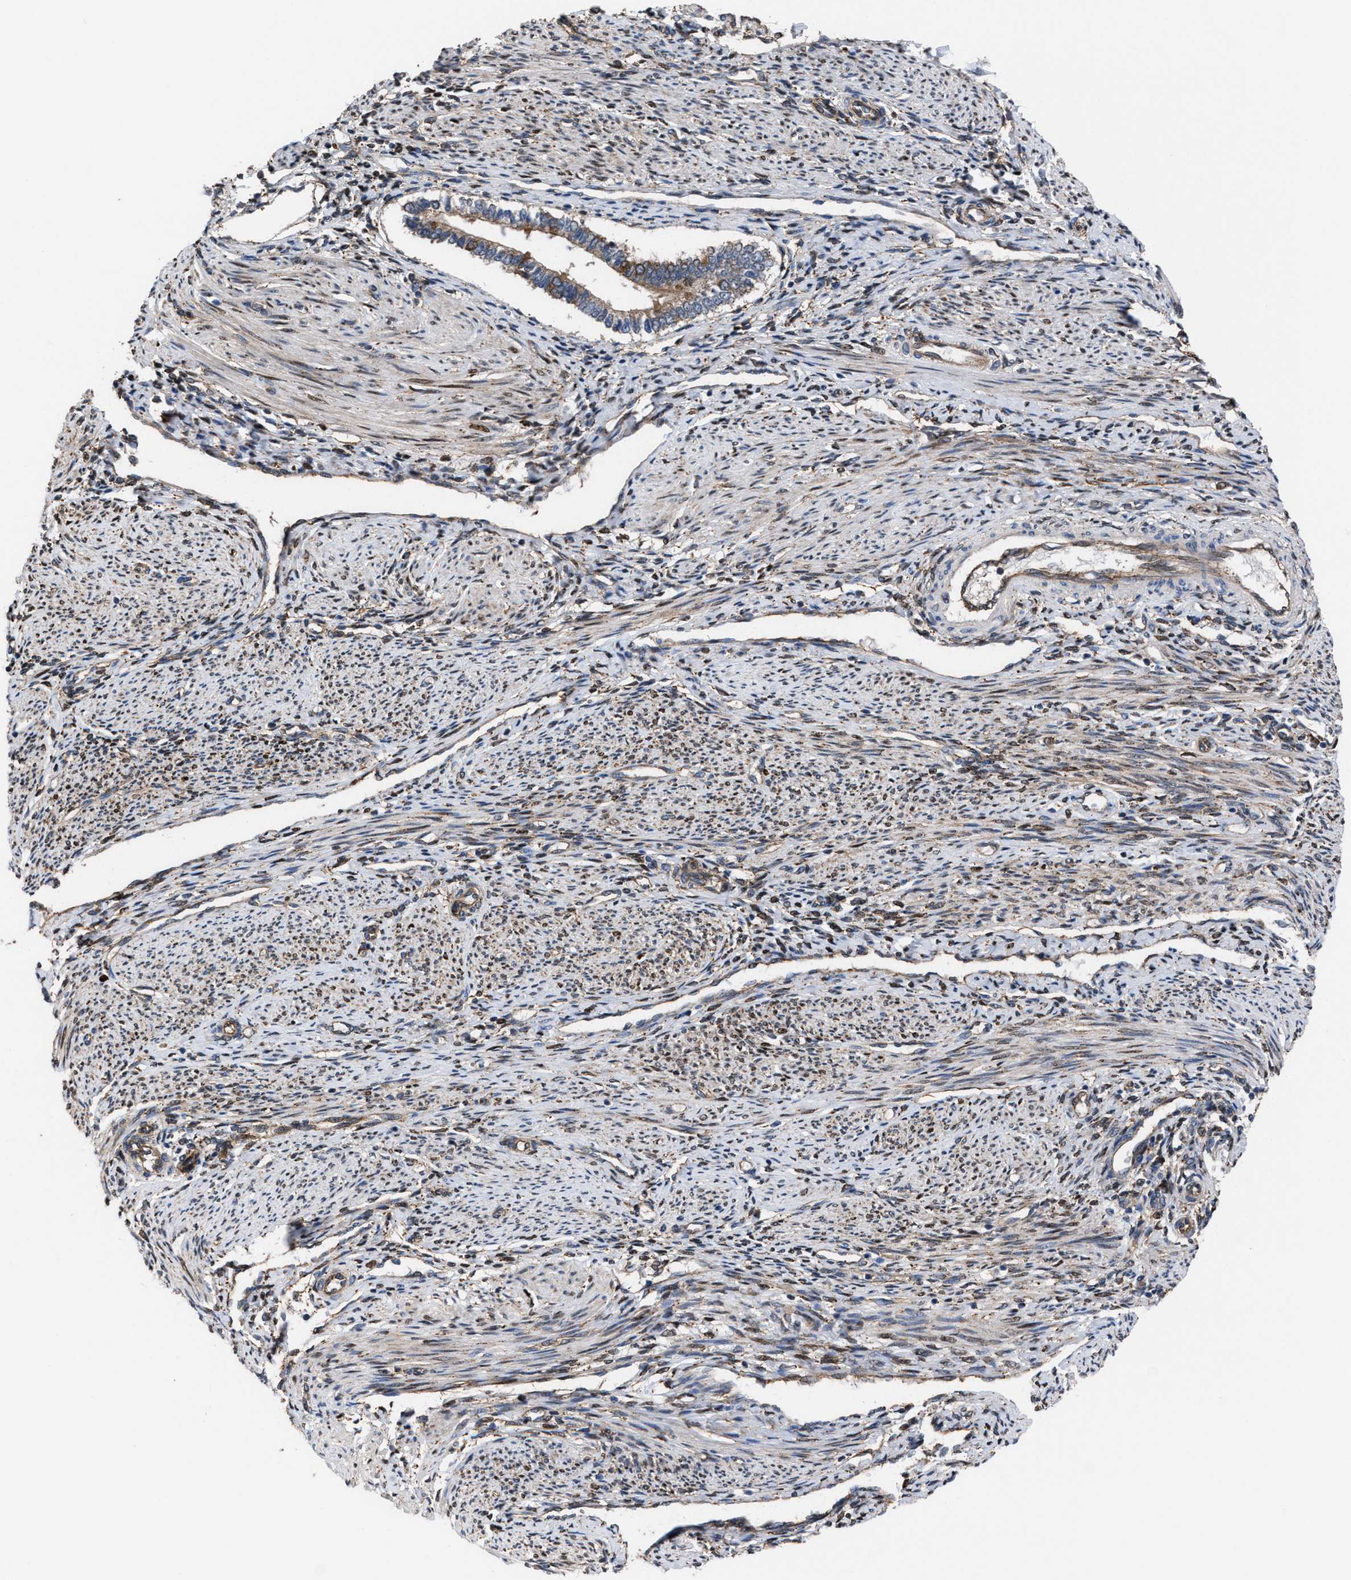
{"staining": {"intensity": "weak", "quantity": ">75%", "location": "cytoplasmic/membranous"}, "tissue": "endometrium", "cell_type": "Cells in endometrial stroma", "image_type": "normal", "snomed": [{"axis": "morphology", "description": "Normal tissue, NOS"}, {"axis": "topography", "description": "Endometrium"}], "caption": "Protein expression analysis of unremarkable human endometrium reveals weak cytoplasmic/membranous expression in approximately >75% of cells in endometrial stroma. (DAB IHC, brown staining for protein, blue staining for nuclei).", "gene": "TP53BP2", "patient": {"sex": "female", "age": 42}}